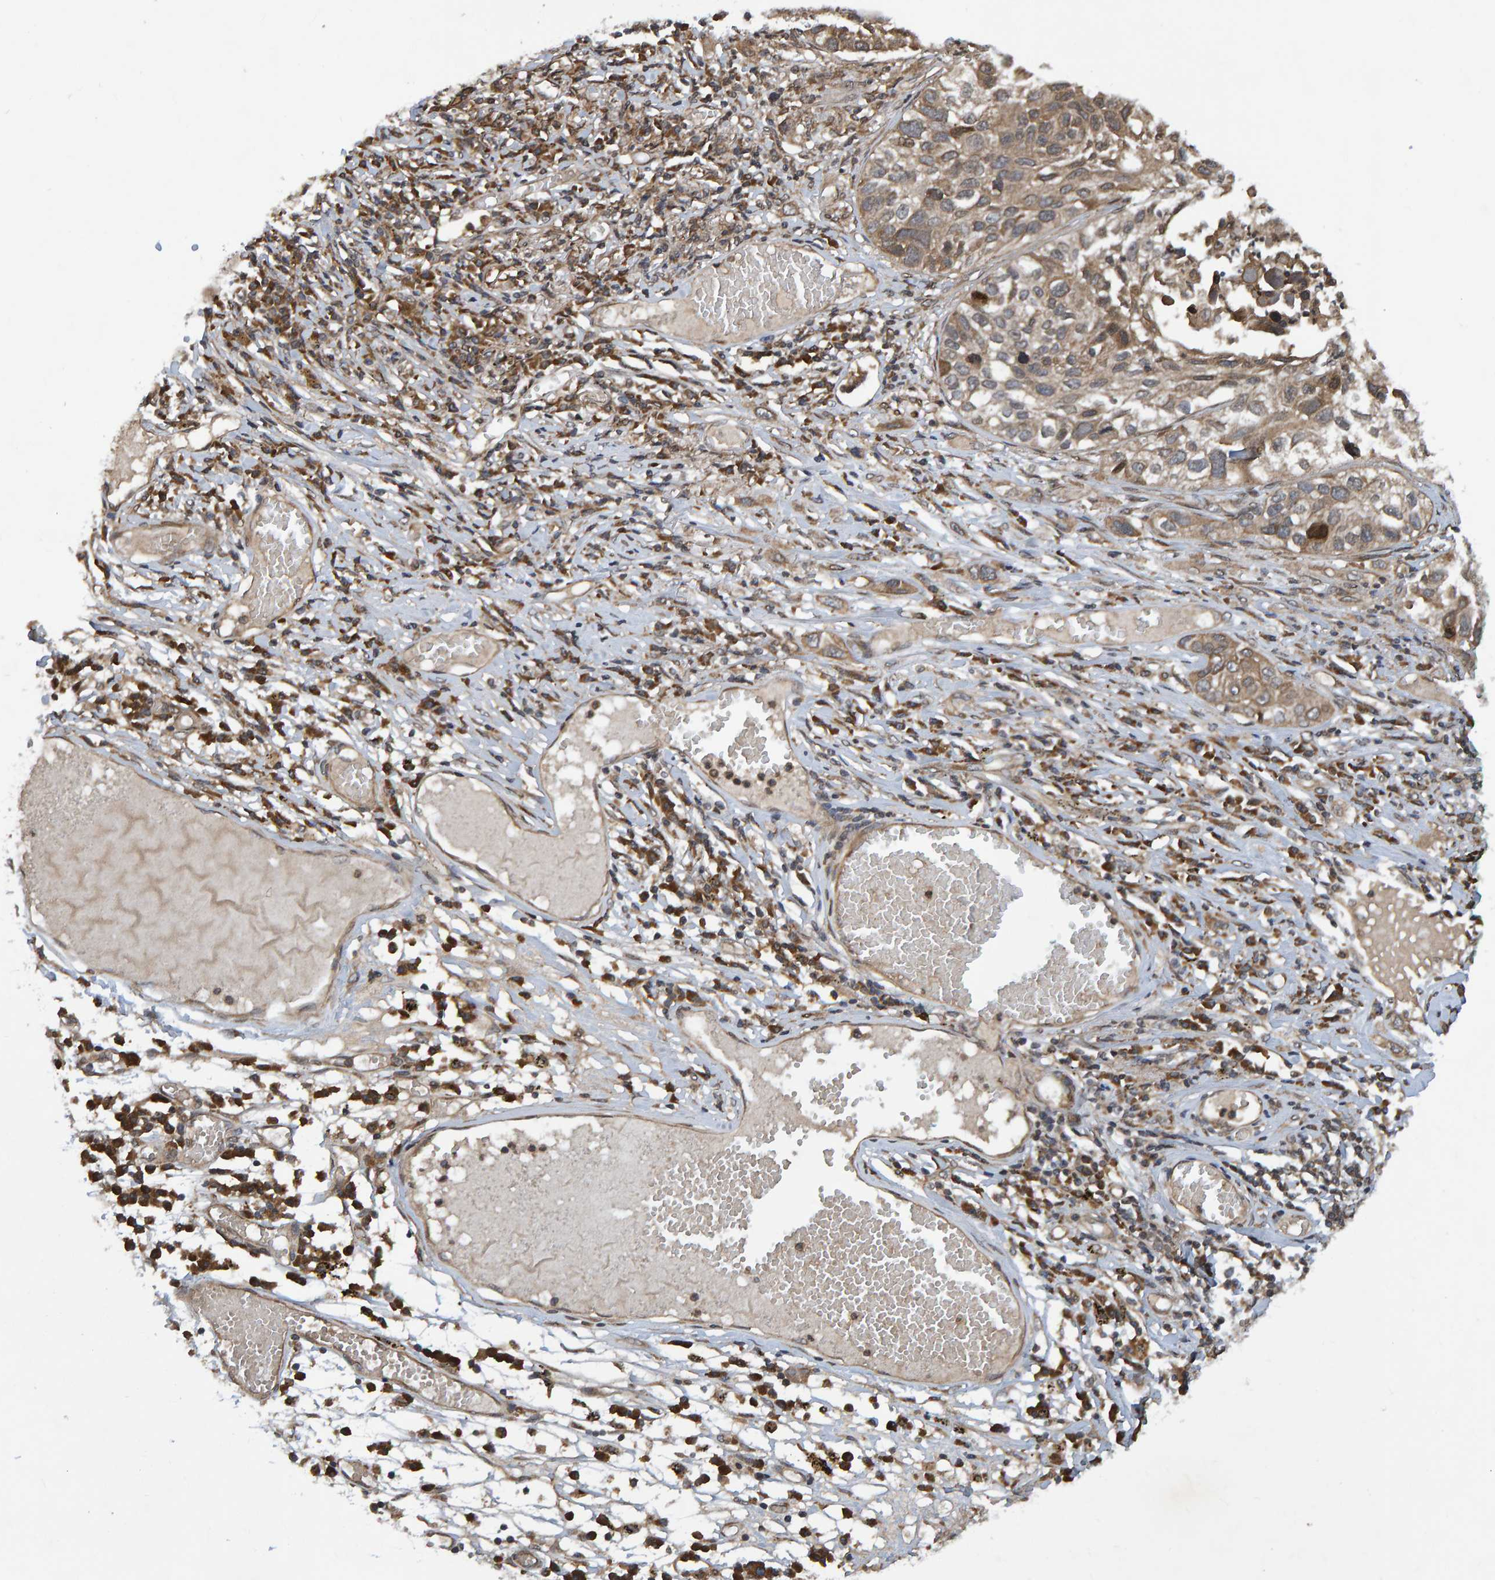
{"staining": {"intensity": "weak", "quantity": ">75%", "location": "cytoplasmic/membranous"}, "tissue": "lung cancer", "cell_type": "Tumor cells", "image_type": "cancer", "snomed": [{"axis": "morphology", "description": "Squamous cell carcinoma, NOS"}, {"axis": "topography", "description": "Lung"}], "caption": "Human lung cancer (squamous cell carcinoma) stained for a protein (brown) reveals weak cytoplasmic/membranous positive expression in about >75% of tumor cells.", "gene": "GAB2", "patient": {"sex": "male", "age": 71}}